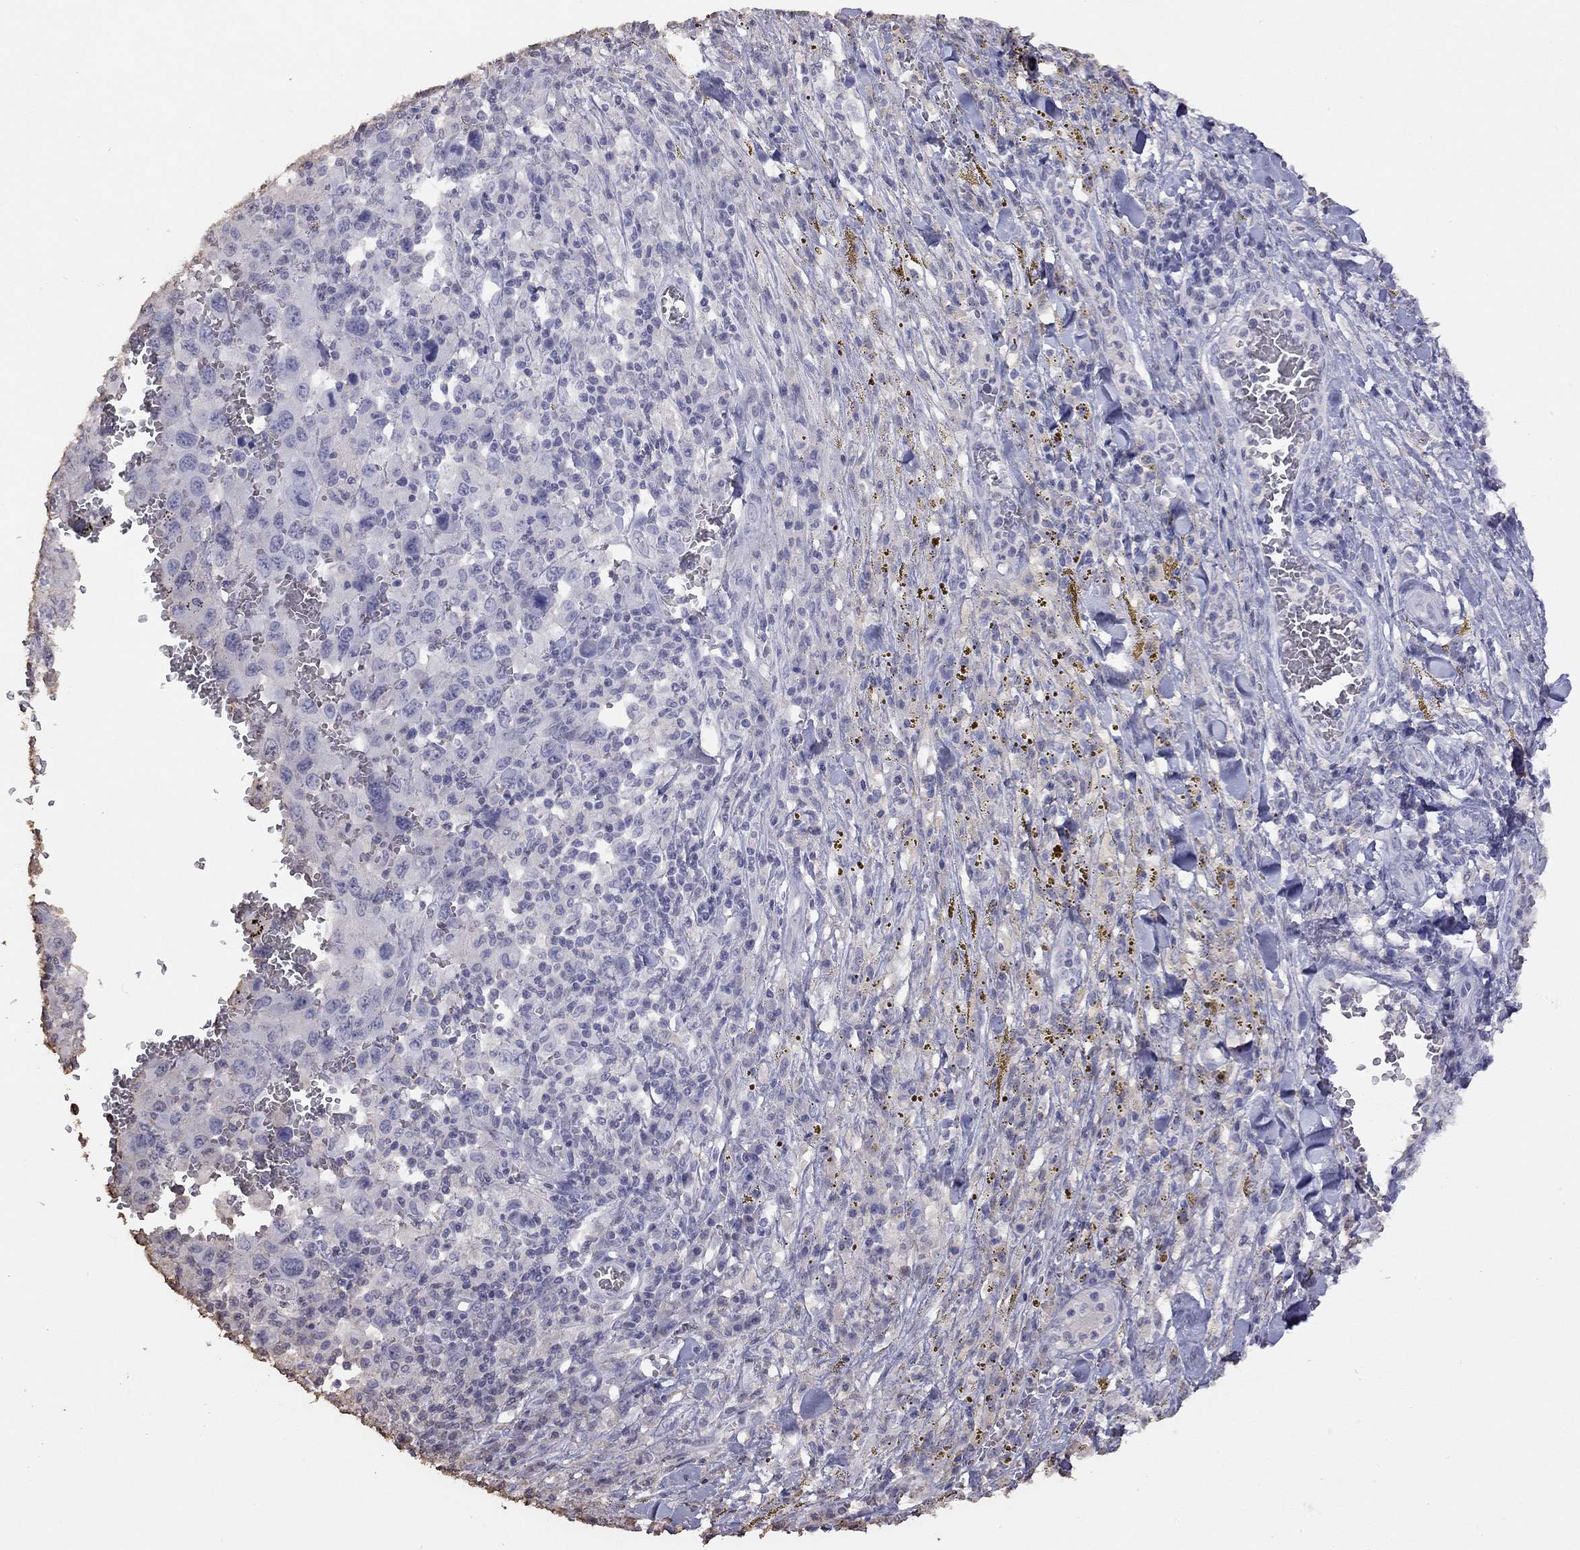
{"staining": {"intensity": "negative", "quantity": "none", "location": "none"}, "tissue": "melanoma", "cell_type": "Tumor cells", "image_type": "cancer", "snomed": [{"axis": "morphology", "description": "Malignant melanoma, NOS"}, {"axis": "topography", "description": "Skin"}], "caption": "Tumor cells are negative for protein expression in human melanoma. (DAB IHC, high magnification).", "gene": "SUN3", "patient": {"sex": "female", "age": 91}}